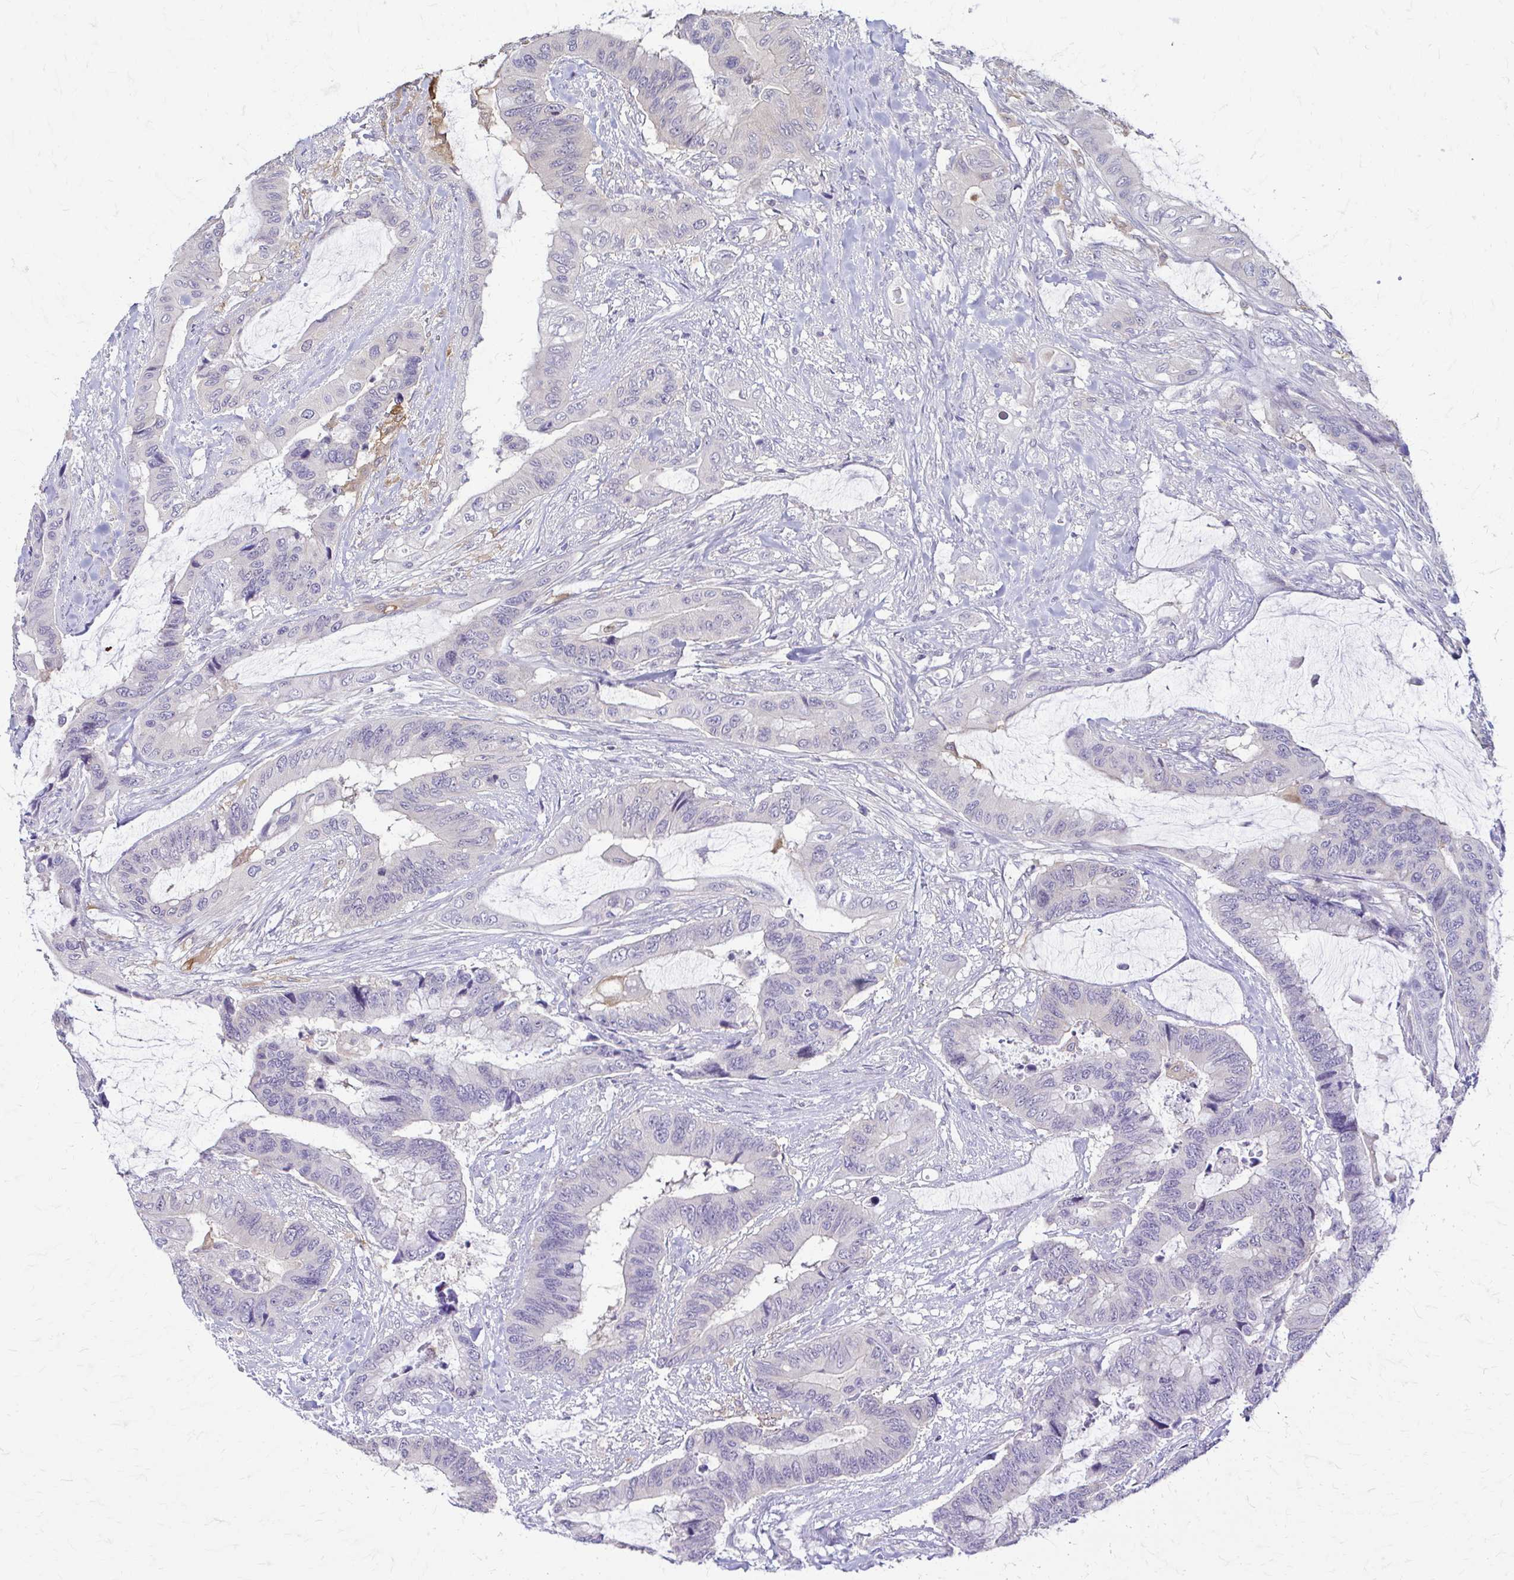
{"staining": {"intensity": "negative", "quantity": "none", "location": "none"}, "tissue": "colorectal cancer", "cell_type": "Tumor cells", "image_type": "cancer", "snomed": [{"axis": "morphology", "description": "Adenocarcinoma, NOS"}, {"axis": "topography", "description": "Rectum"}], "caption": "Adenocarcinoma (colorectal) was stained to show a protein in brown. There is no significant expression in tumor cells.", "gene": "PIK3AP1", "patient": {"sex": "female", "age": 59}}